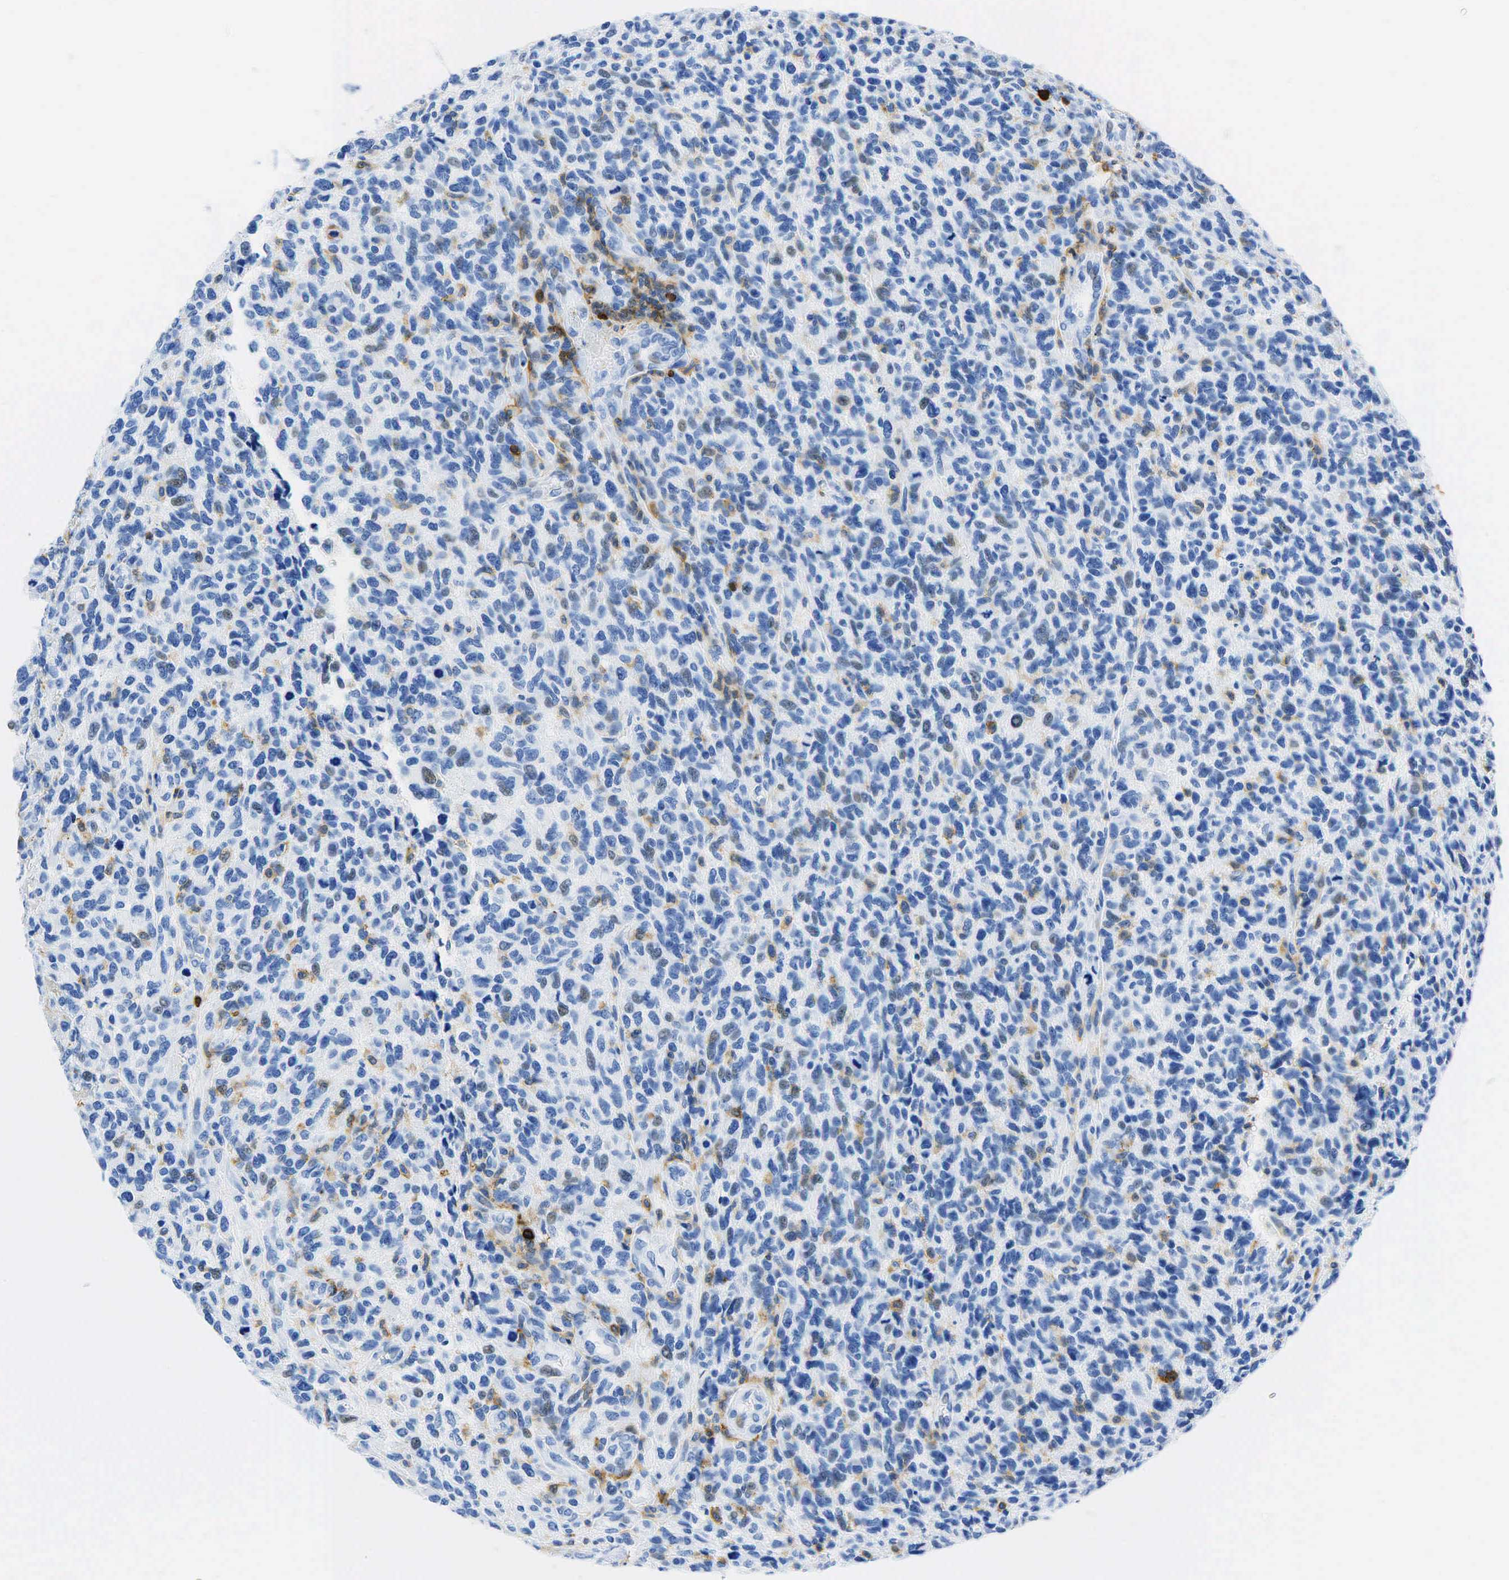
{"staining": {"intensity": "negative", "quantity": "none", "location": "none"}, "tissue": "glioma", "cell_type": "Tumor cells", "image_type": "cancer", "snomed": [{"axis": "morphology", "description": "Glioma, malignant, High grade"}, {"axis": "topography", "description": "Brain"}], "caption": "This is a micrograph of IHC staining of glioma, which shows no expression in tumor cells. The staining was performed using DAB to visualize the protein expression in brown, while the nuclei were stained in blue with hematoxylin (Magnification: 20x).", "gene": "PTPRC", "patient": {"sex": "male", "age": 77}}